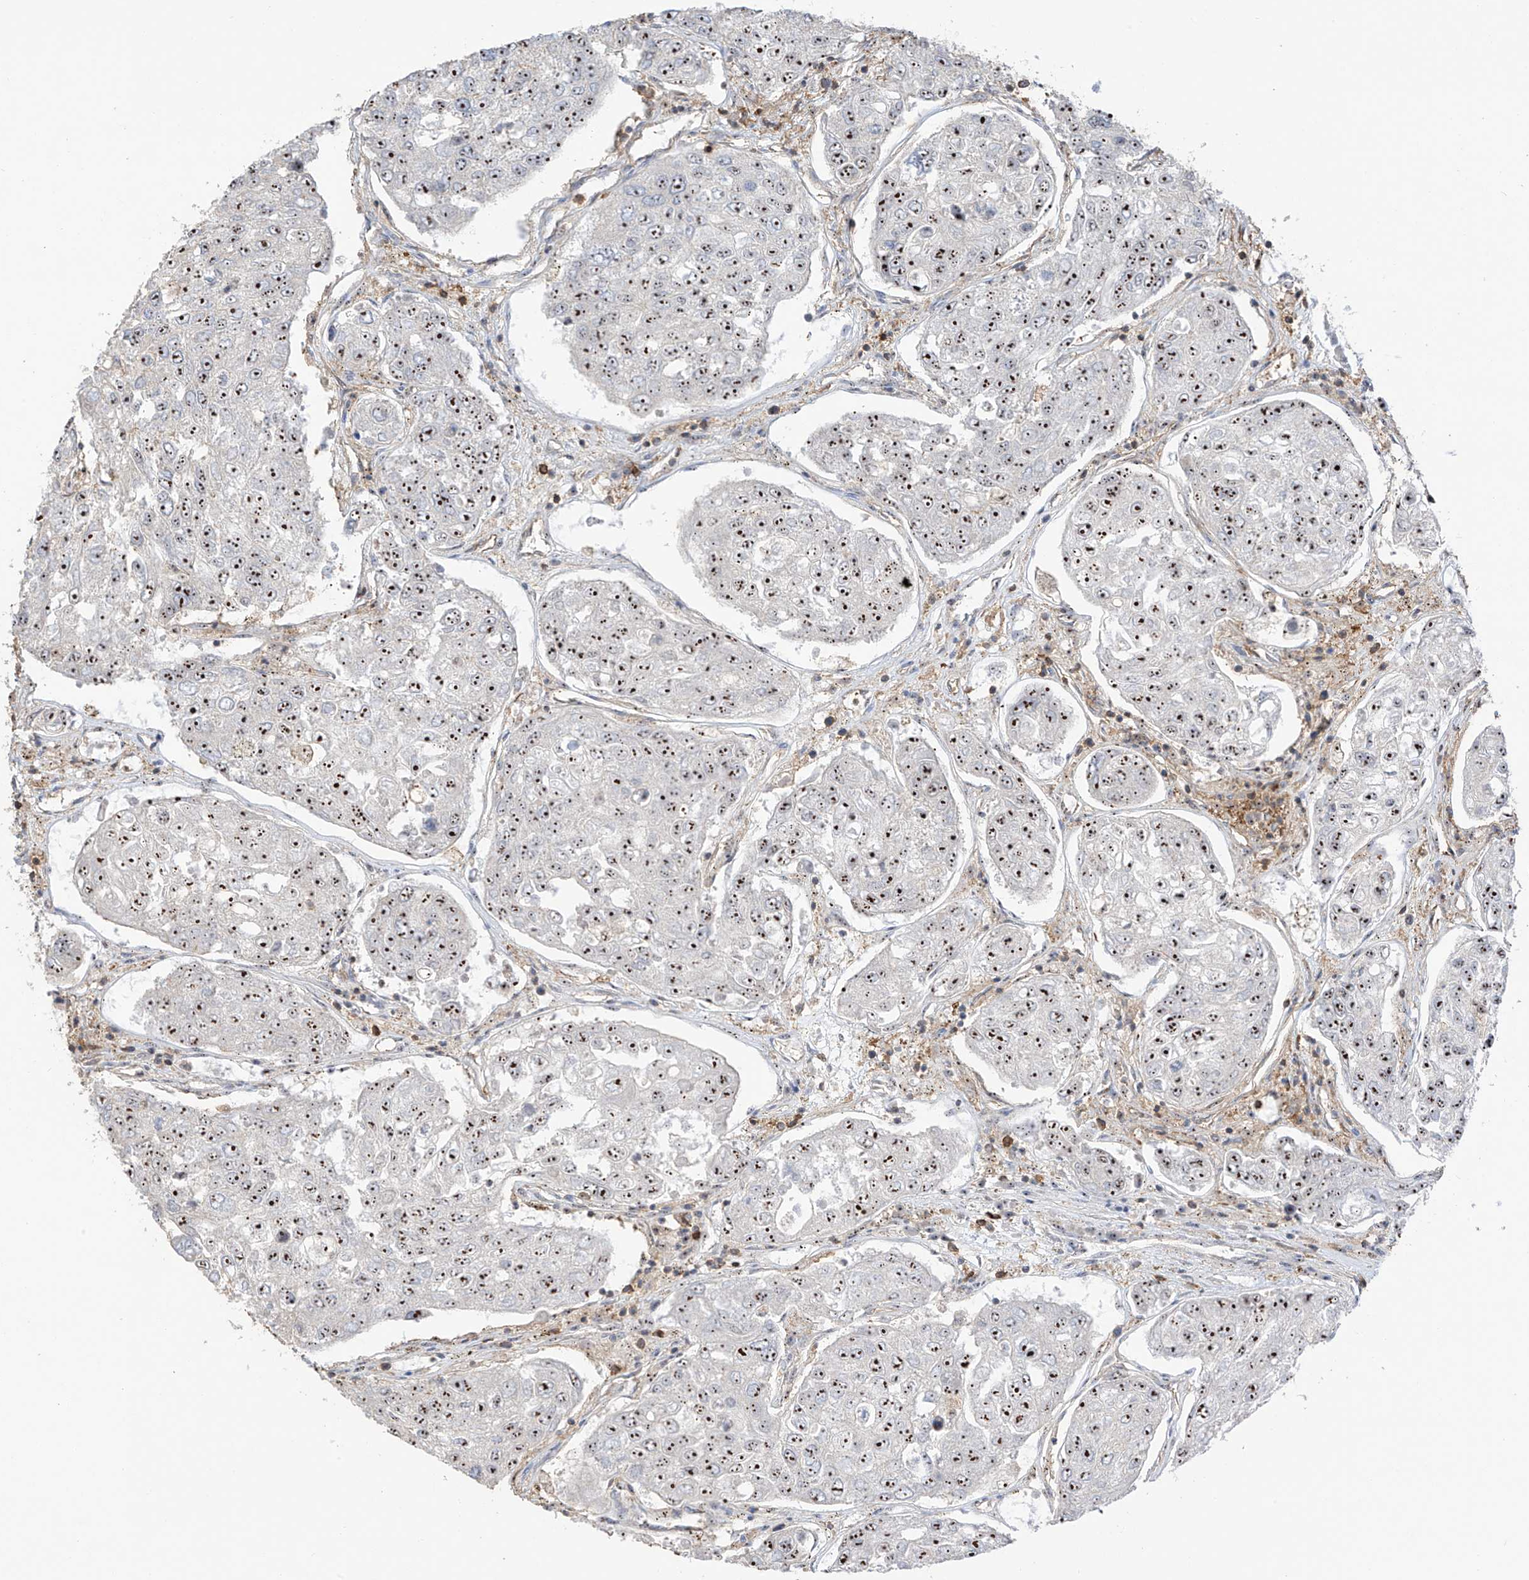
{"staining": {"intensity": "negative", "quantity": "none", "location": "none"}, "tissue": "urothelial cancer", "cell_type": "Tumor cells", "image_type": "cancer", "snomed": [{"axis": "morphology", "description": "Urothelial carcinoma, High grade"}, {"axis": "topography", "description": "Lymph node"}, {"axis": "topography", "description": "Urinary bladder"}], "caption": "The IHC photomicrograph has no significant expression in tumor cells of high-grade urothelial carcinoma tissue.", "gene": "ARHGAP25", "patient": {"sex": "male", "age": 51}}